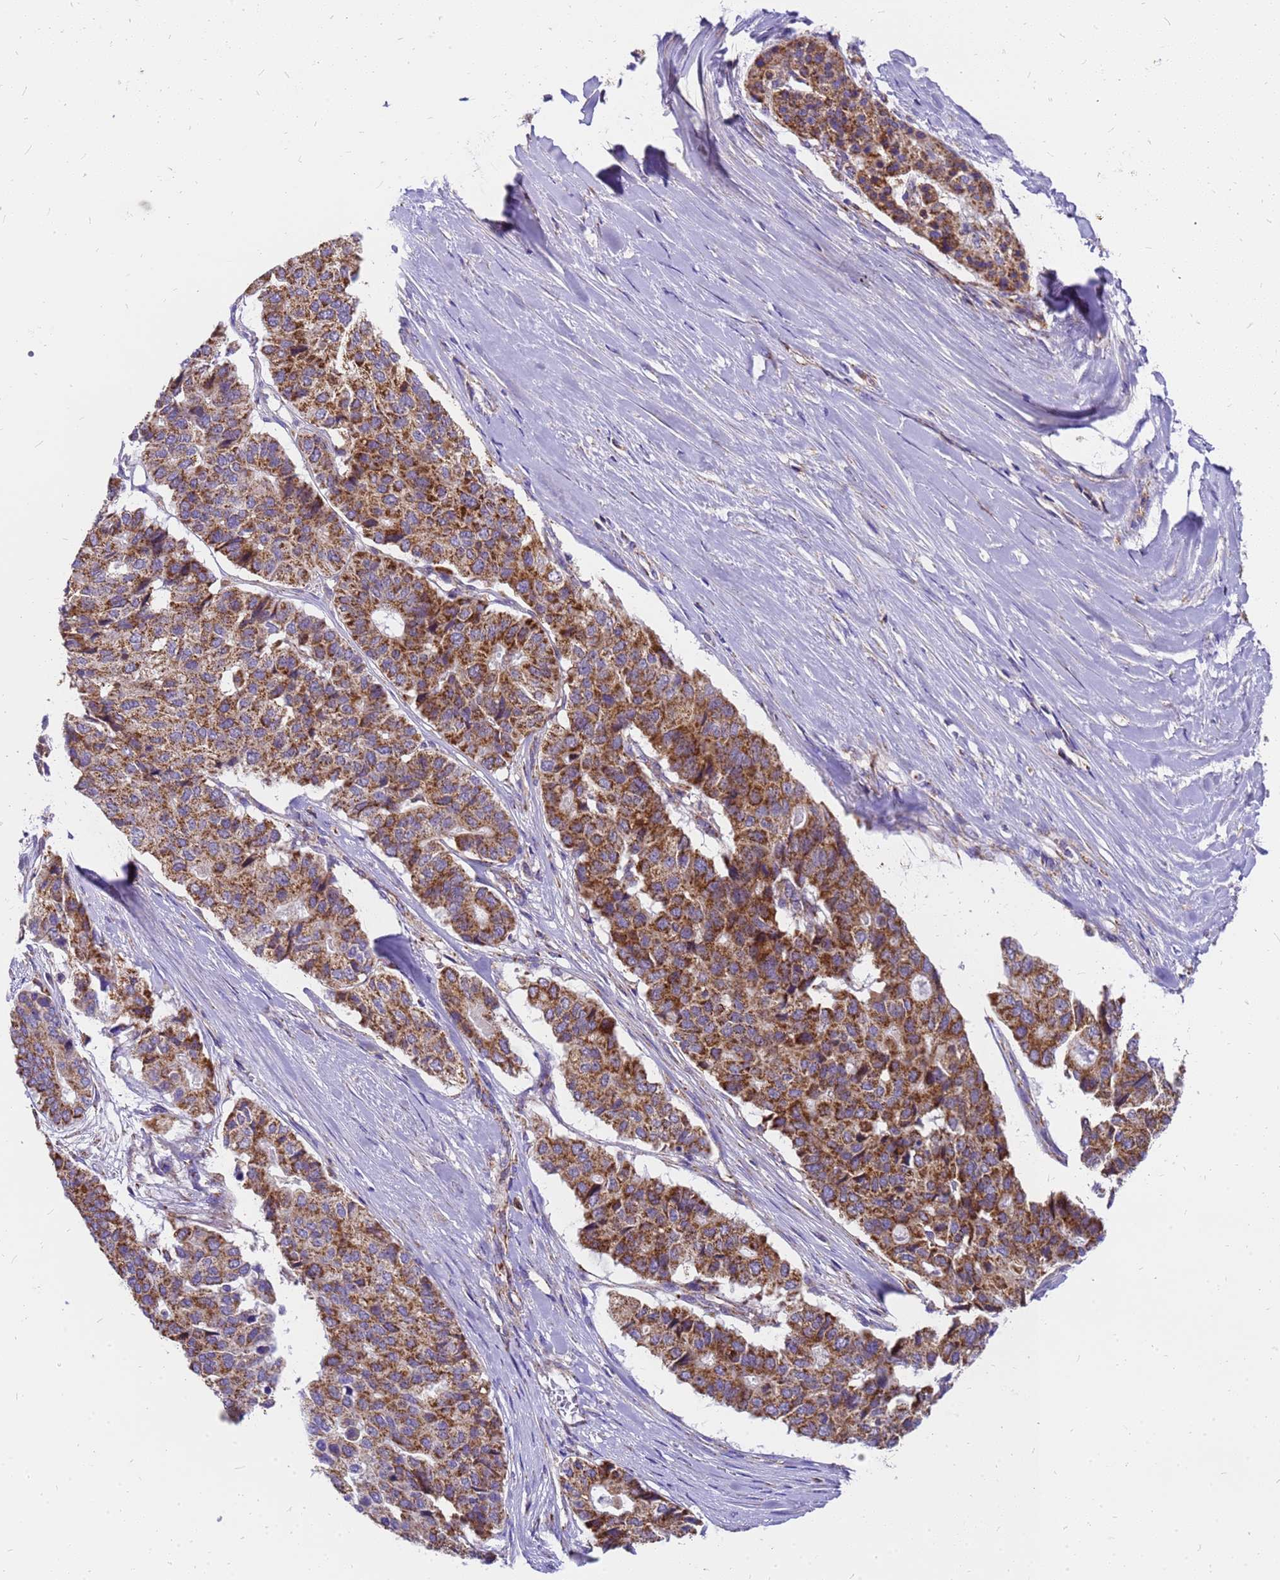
{"staining": {"intensity": "strong", "quantity": ">75%", "location": "cytoplasmic/membranous"}, "tissue": "pancreatic cancer", "cell_type": "Tumor cells", "image_type": "cancer", "snomed": [{"axis": "morphology", "description": "Adenocarcinoma, NOS"}, {"axis": "topography", "description": "Pancreas"}], "caption": "Immunohistochemistry histopathology image of adenocarcinoma (pancreatic) stained for a protein (brown), which displays high levels of strong cytoplasmic/membranous staining in approximately >75% of tumor cells.", "gene": "MRPS26", "patient": {"sex": "male", "age": 50}}